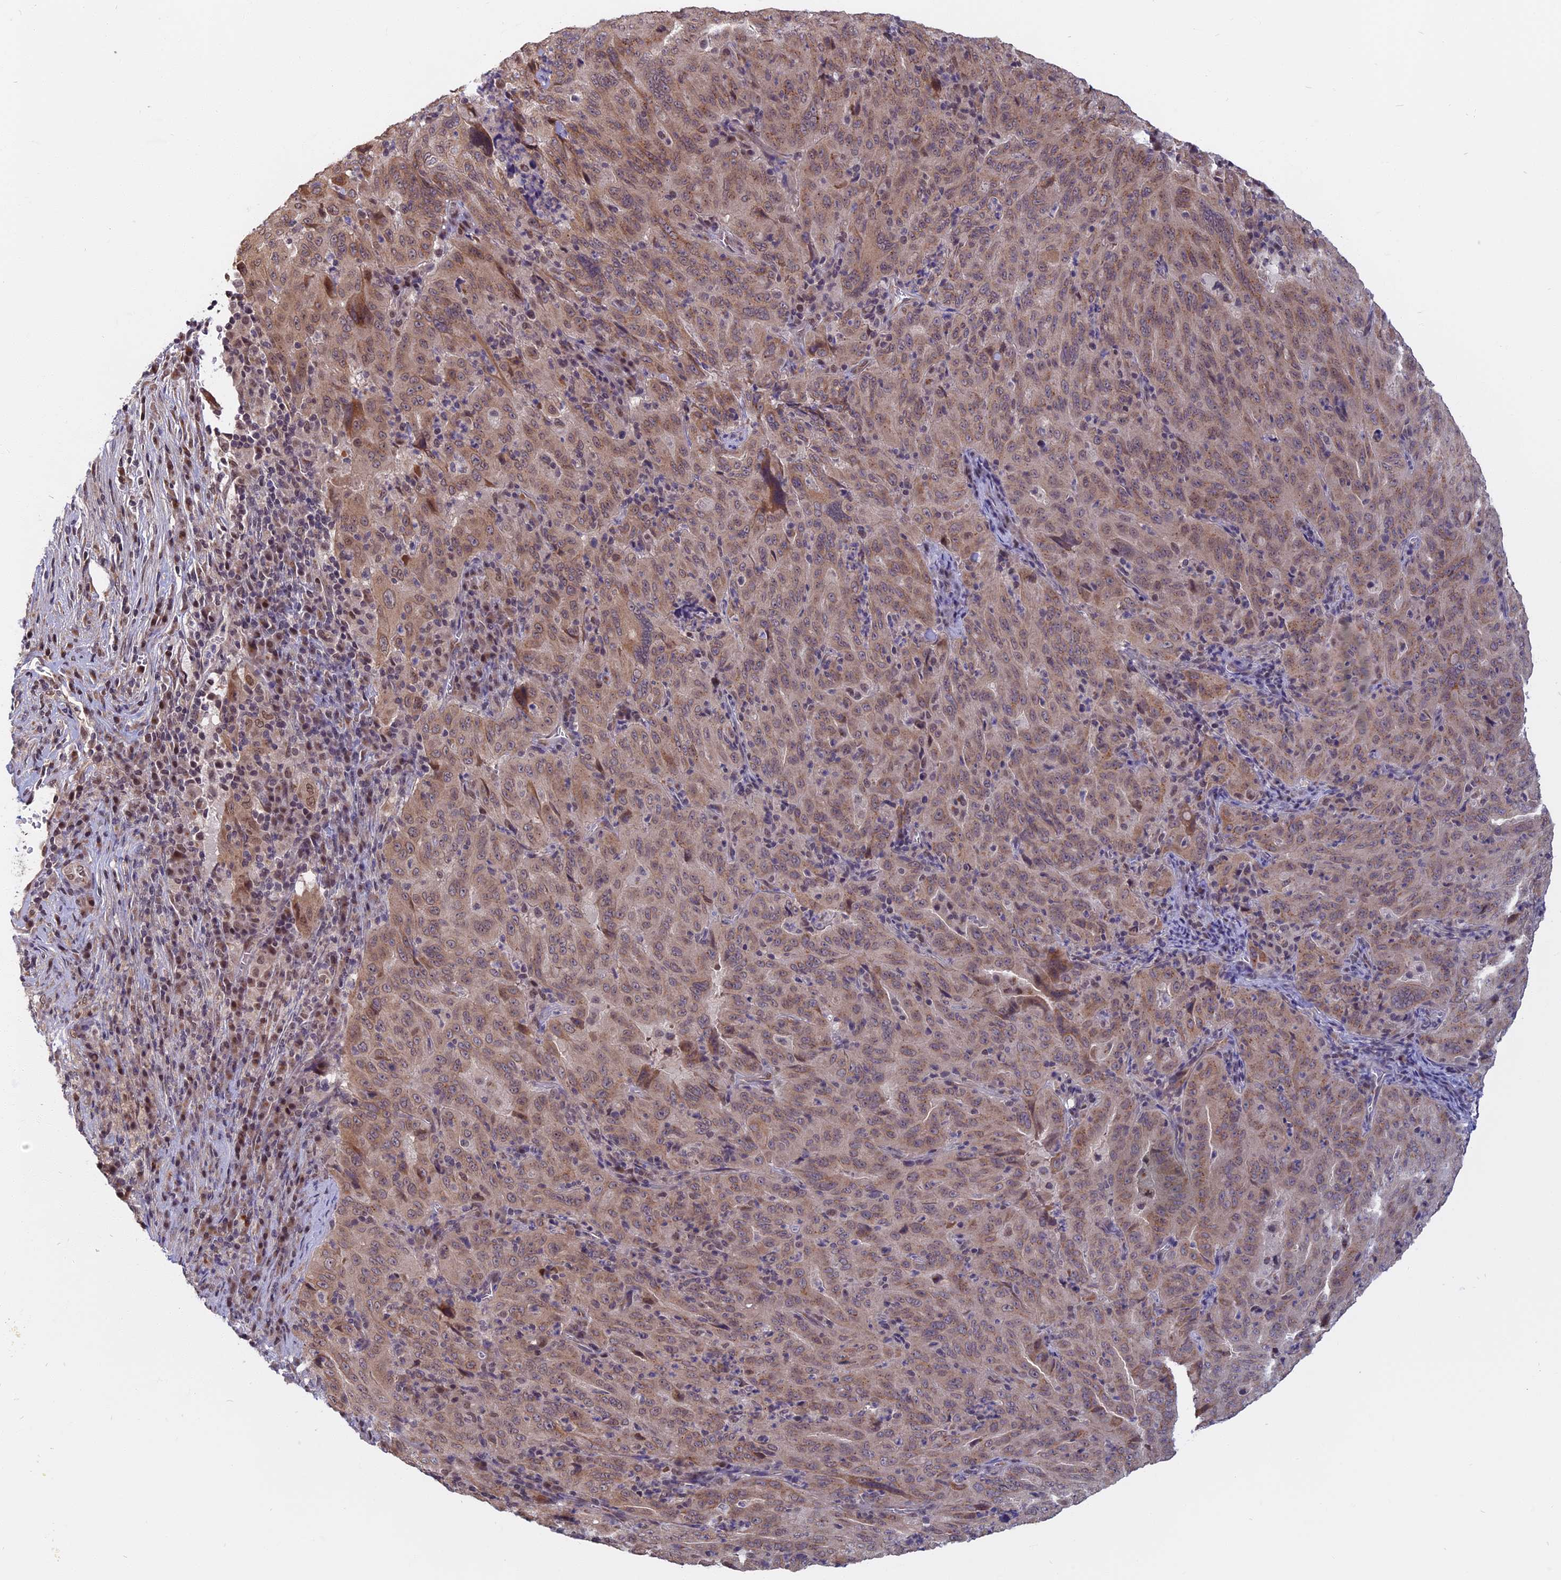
{"staining": {"intensity": "weak", "quantity": ">75%", "location": "cytoplasmic/membranous"}, "tissue": "pancreatic cancer", "cell_type": "Tumor cells", "image_type": "cancer", "snomed": [{"axis": "morphology", "description": "Adenocarcinoma, NOS"}, {"axis": "topography", "description": "Pancreas"}], "caption": "High-power microscopy captured an IHC micrograph of adenocarcinoma (pancreatic), revealing weak cytoplasmic/membranous positivity in about >75% of tumor cells.", "gene": "CCDC113", "patient": {"sex": "male", "age": 63}}